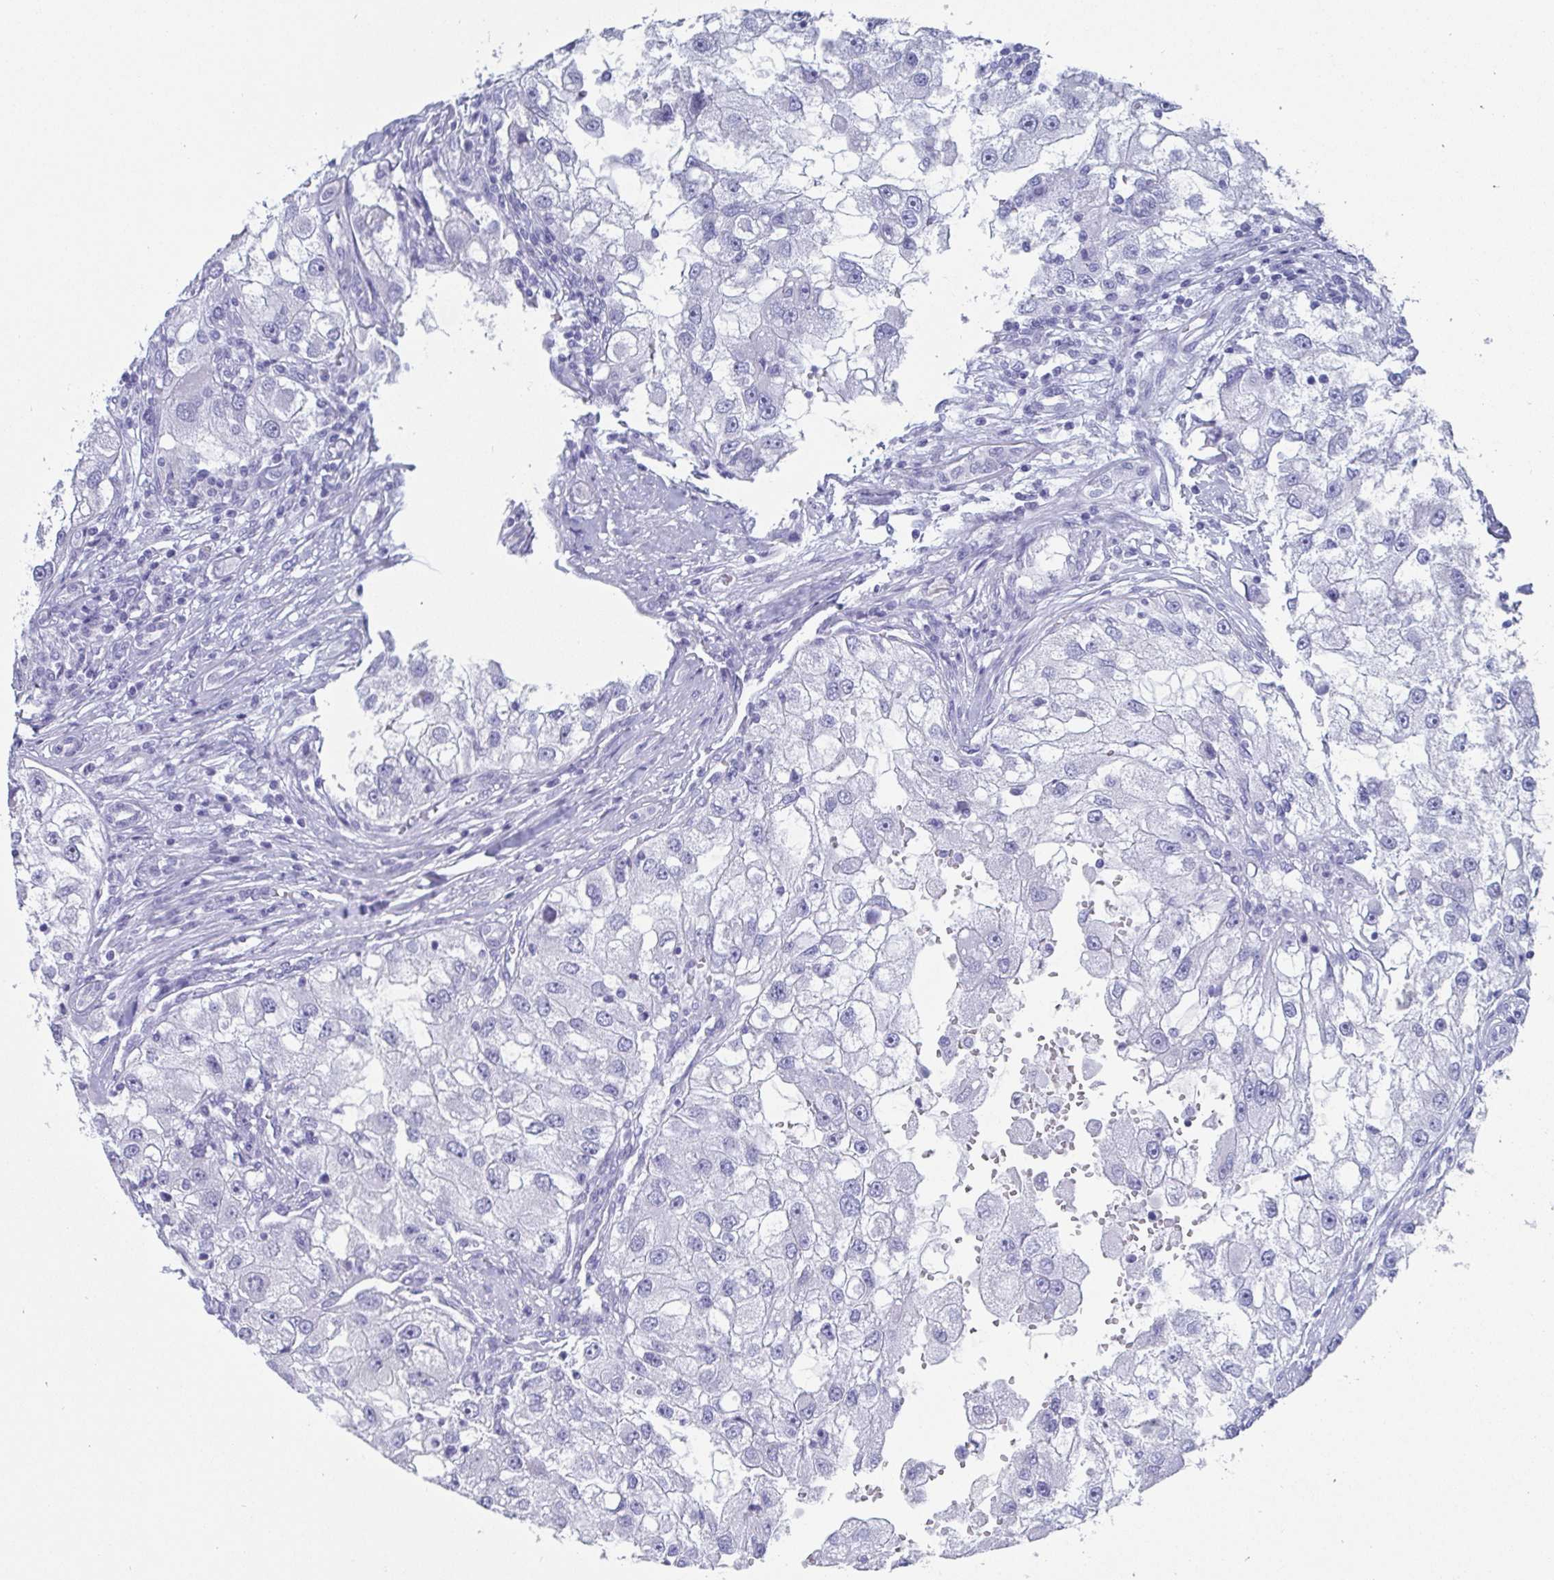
{"staining": {"intensity": "negative", "quantity": "none", "location": "none"}, "tissue": "renal cancer", "cell_type": "Tumor cells", "image_type": "cancer", "snomed": [{"axis": "morphology", "description": "Adenocarcinoma, NOS"}, {"axis": "topography", "description": "Kidney"}], "caption": "Tumor cells are negative for brown protein staining in renal adenocarcinoma.", "gene": "SCGN", "patient": {"sex": "male", "age": 63}}